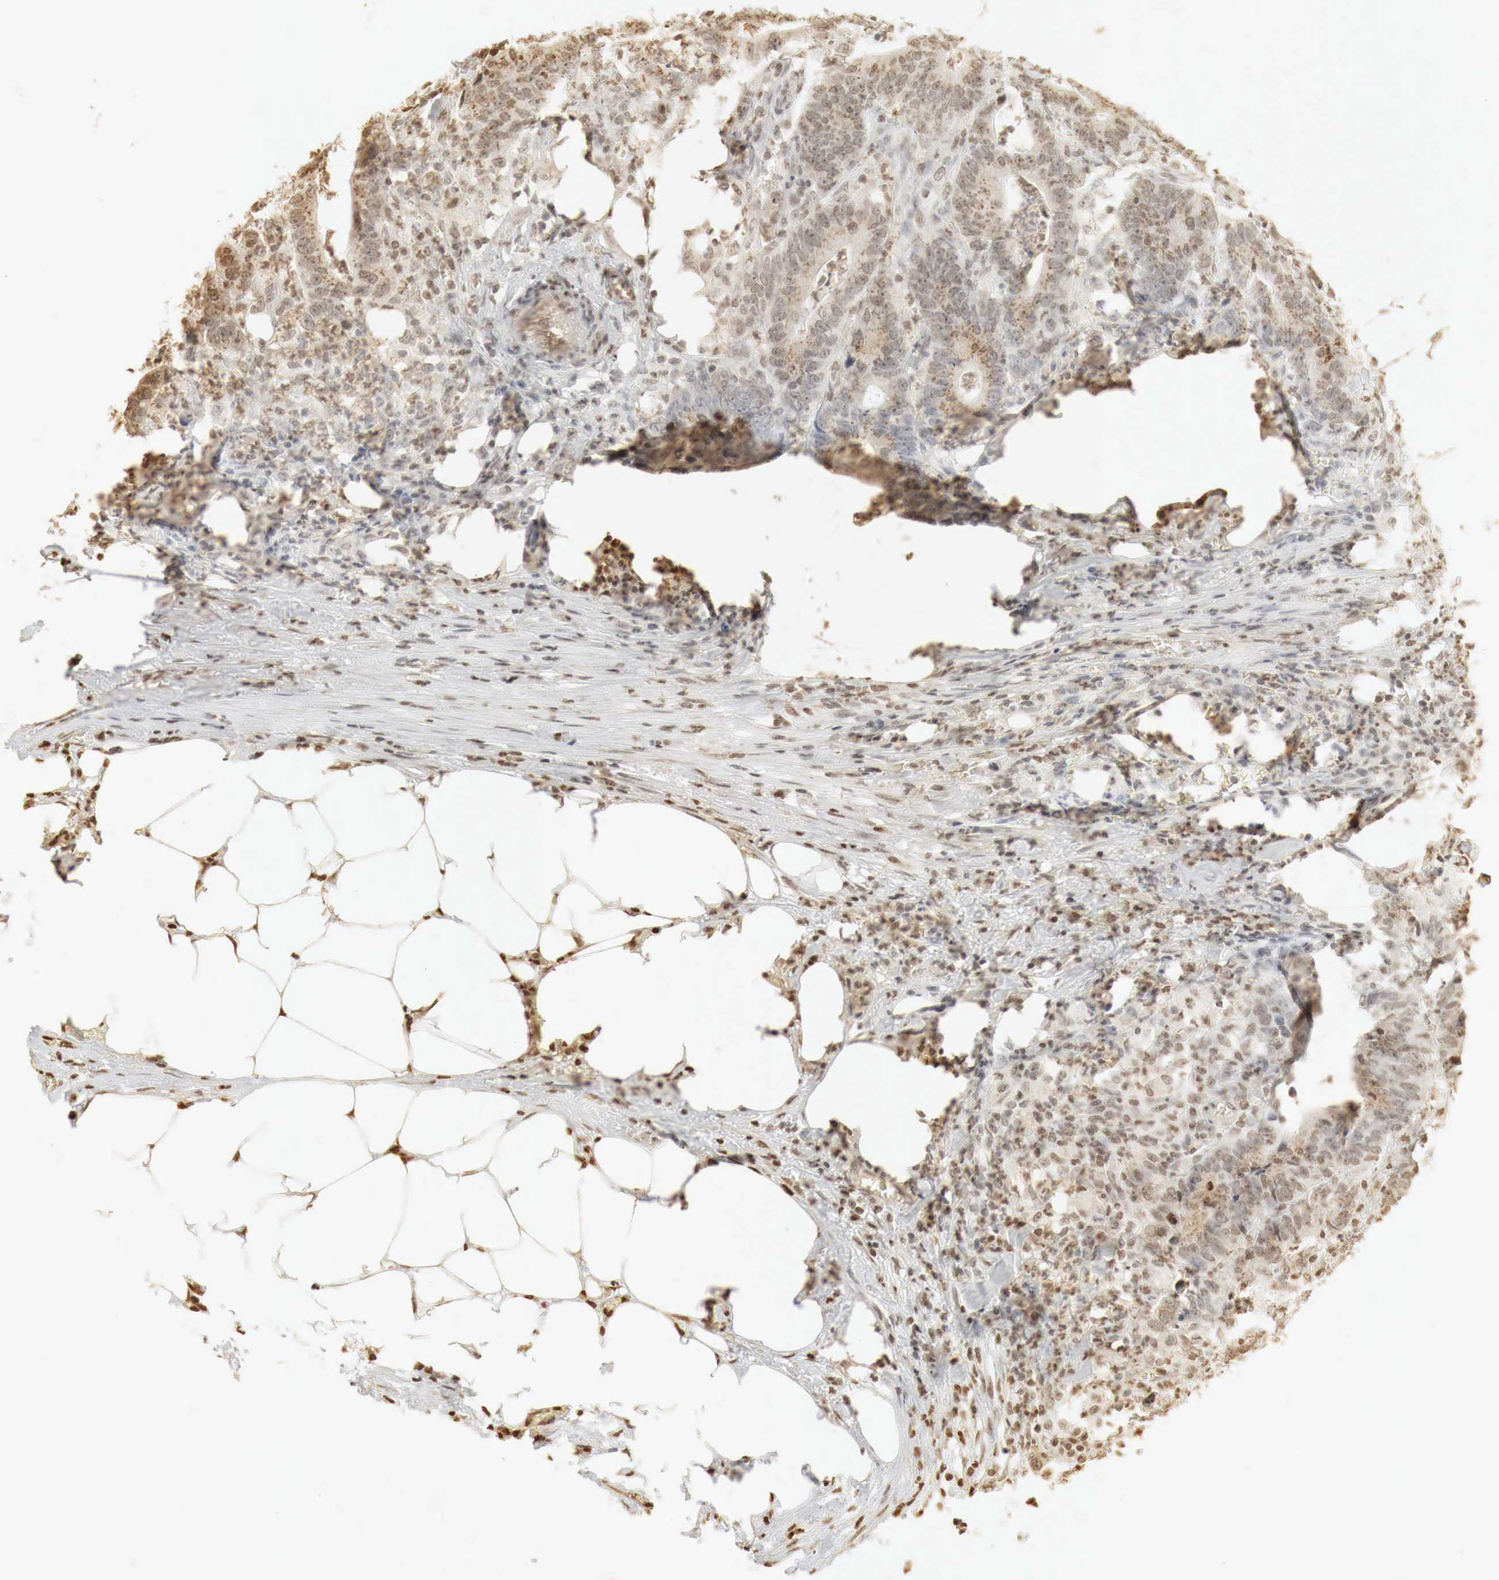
{"staining": {"intensity": "moderate", "quantity": "25%-75%", "location": "cytoplasmic/membranous"}, "tissue": "colorectal cancer", "cell_type": "Tumor cells", "image_type": "cancer", "snomed": [{"axis": "morphology", "description": "Adenocarcinoma, NOS"}, {"axis": "topography", "description": "Colon"}], "caption": "Moderate cytoplasmic/membranous positivity is present in about 25%-75% of tumor cells in colorectal adenocarcinoma.", "gene": "ERBB4", "patient": {"sex": "female", "age": 76}}